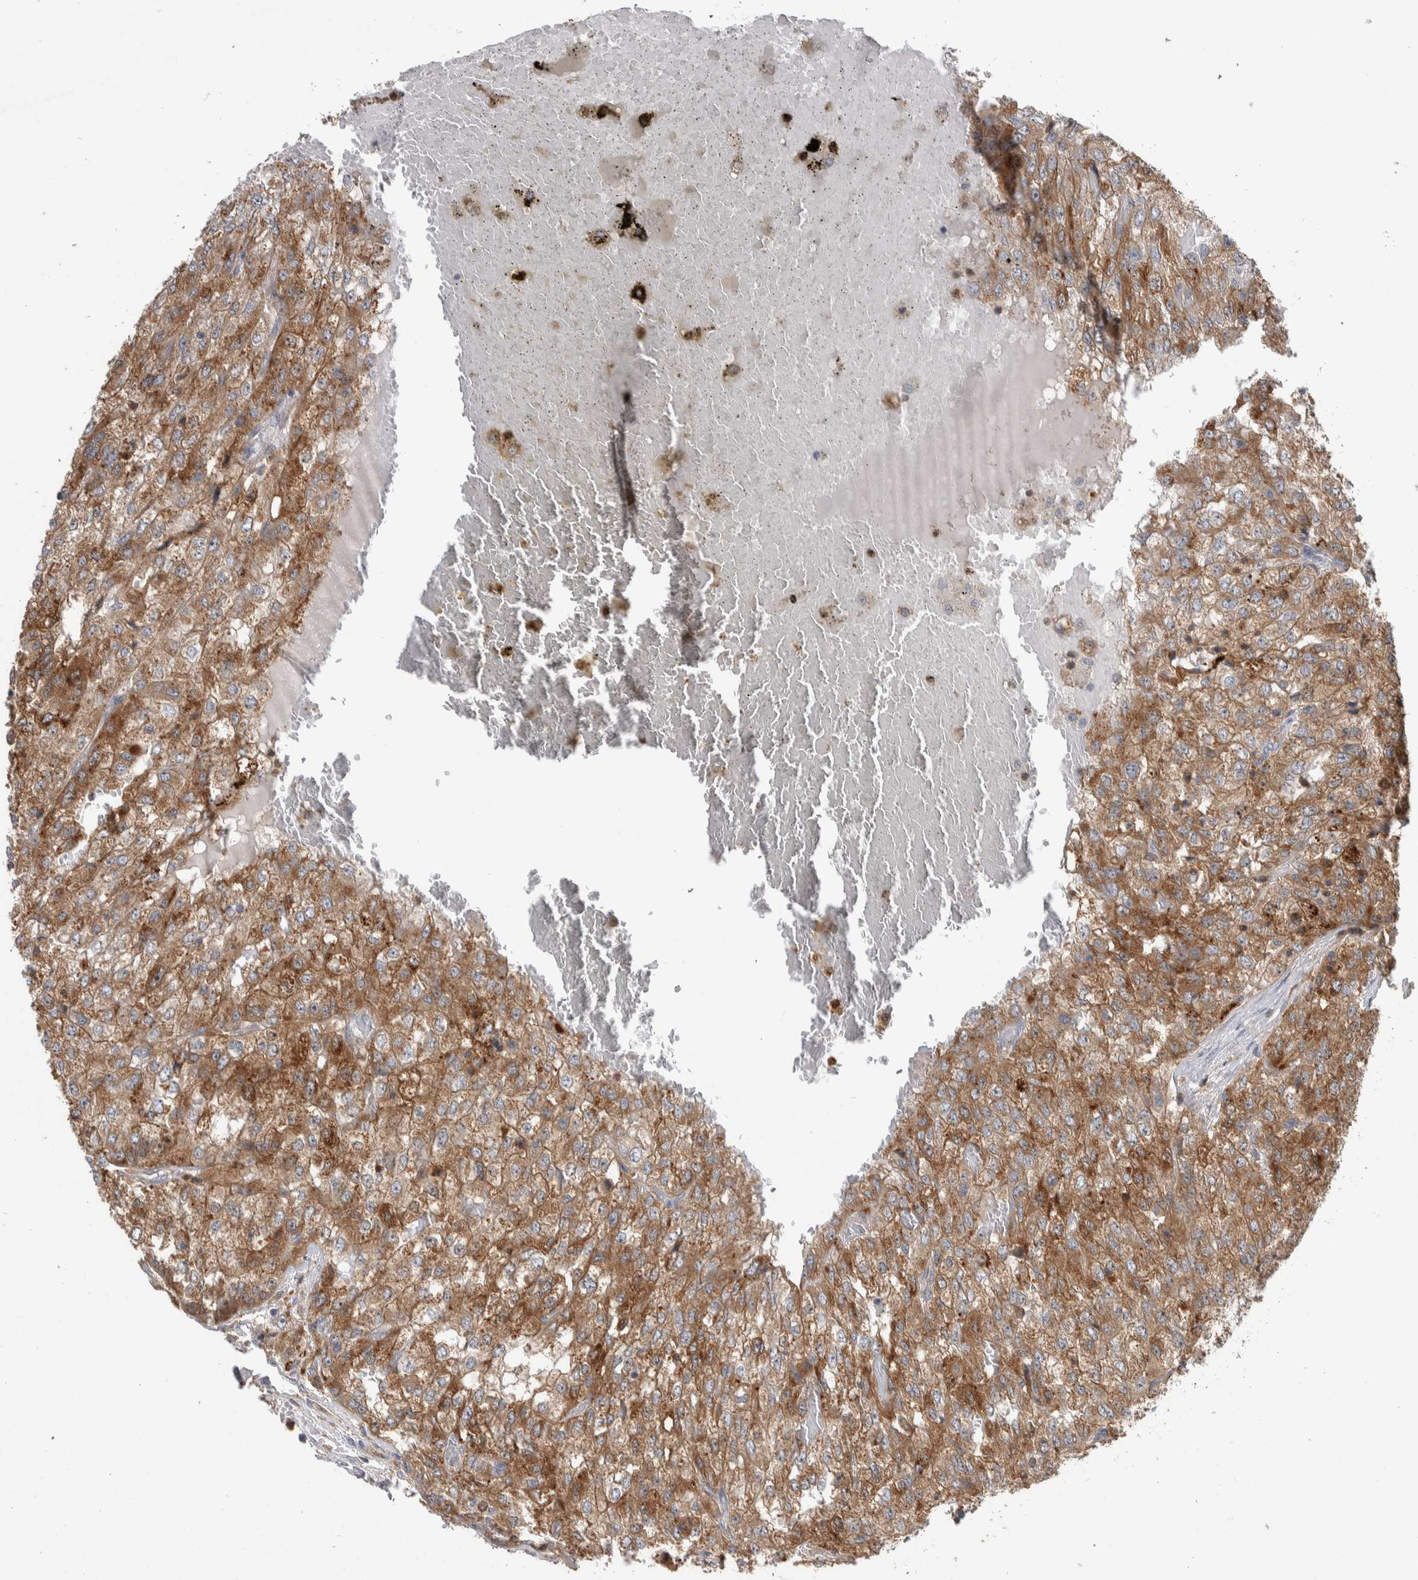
{"staining": {"intensity": "moderate", "quantity": ">75%", "location": "cytoplasmic/membranous"}, "tissue": "renal cancer", "cell_type": "Tumor cells", "image_type": "cancer", "snomed": [{"axis": "morphology", "description": "Adenocarcinoma, NOS"}, {"axis": "topography", "description": "Kidney"}], "caption": "Moderate cytoplasmic/membranous positivity for a protein is identified in approximately >75% of tumor cells of renal cancer (adenocarcinoma) using IHC.", "gene": "SDCBP", "patient": {"sex": "female", "age": 54}}